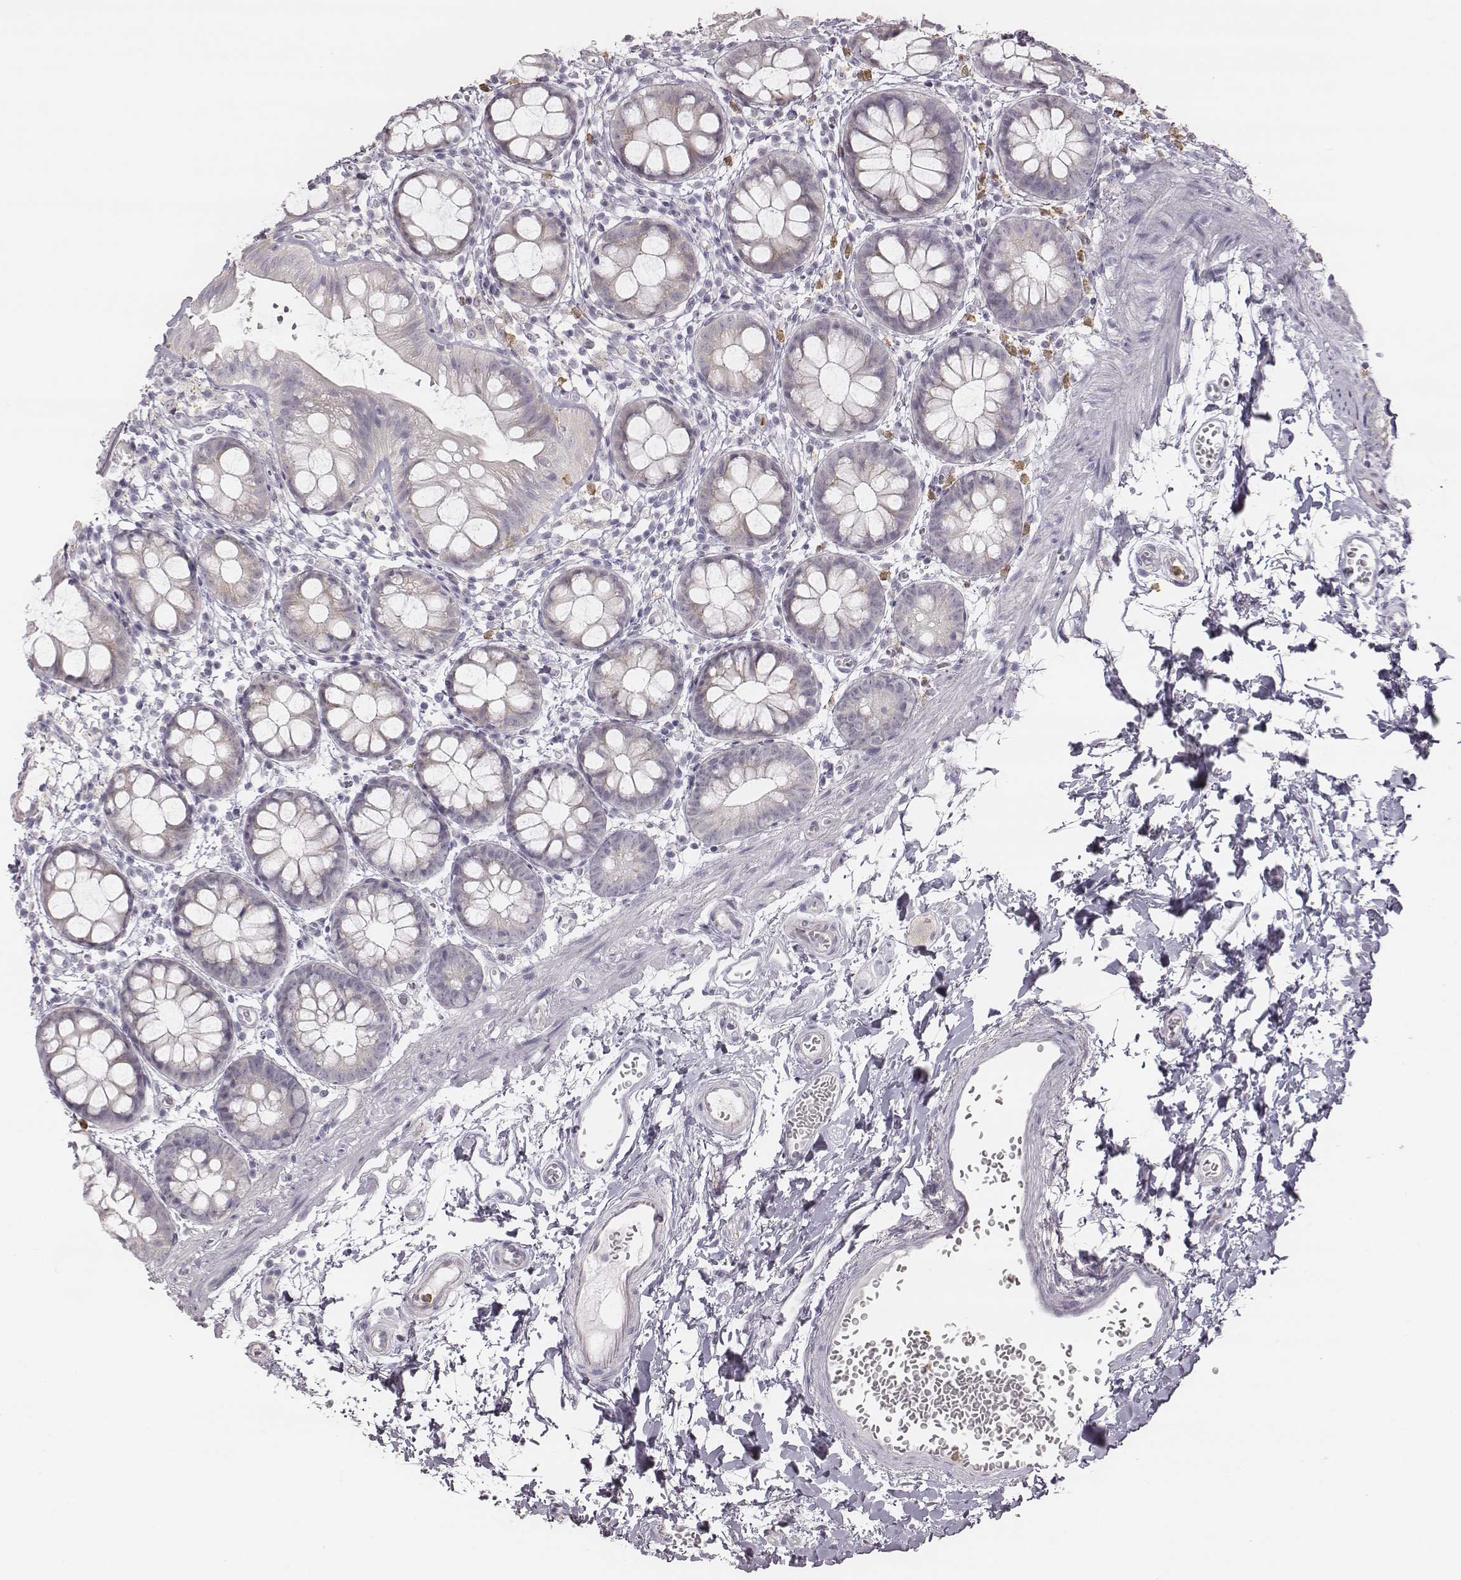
{"staining": {"intensity": "negative", "quantity": "none", "location": "none"}, "tissue": "rectum", "cell_type": "Glandular cells", "image_type": "normal", "snomed": [{"axis": "morphology", "description": "Normal tissue, NOS"}, {"axis": "topography", "description": "Rectum"}], "caption": "Glandular cells show no significant positivity in normal rectum. (Immunohistochemistry (ihc), brightfield microscopy, high magnification).", "gene": "KCNJ12", "patient": {"sex": "male", "age": 57}}